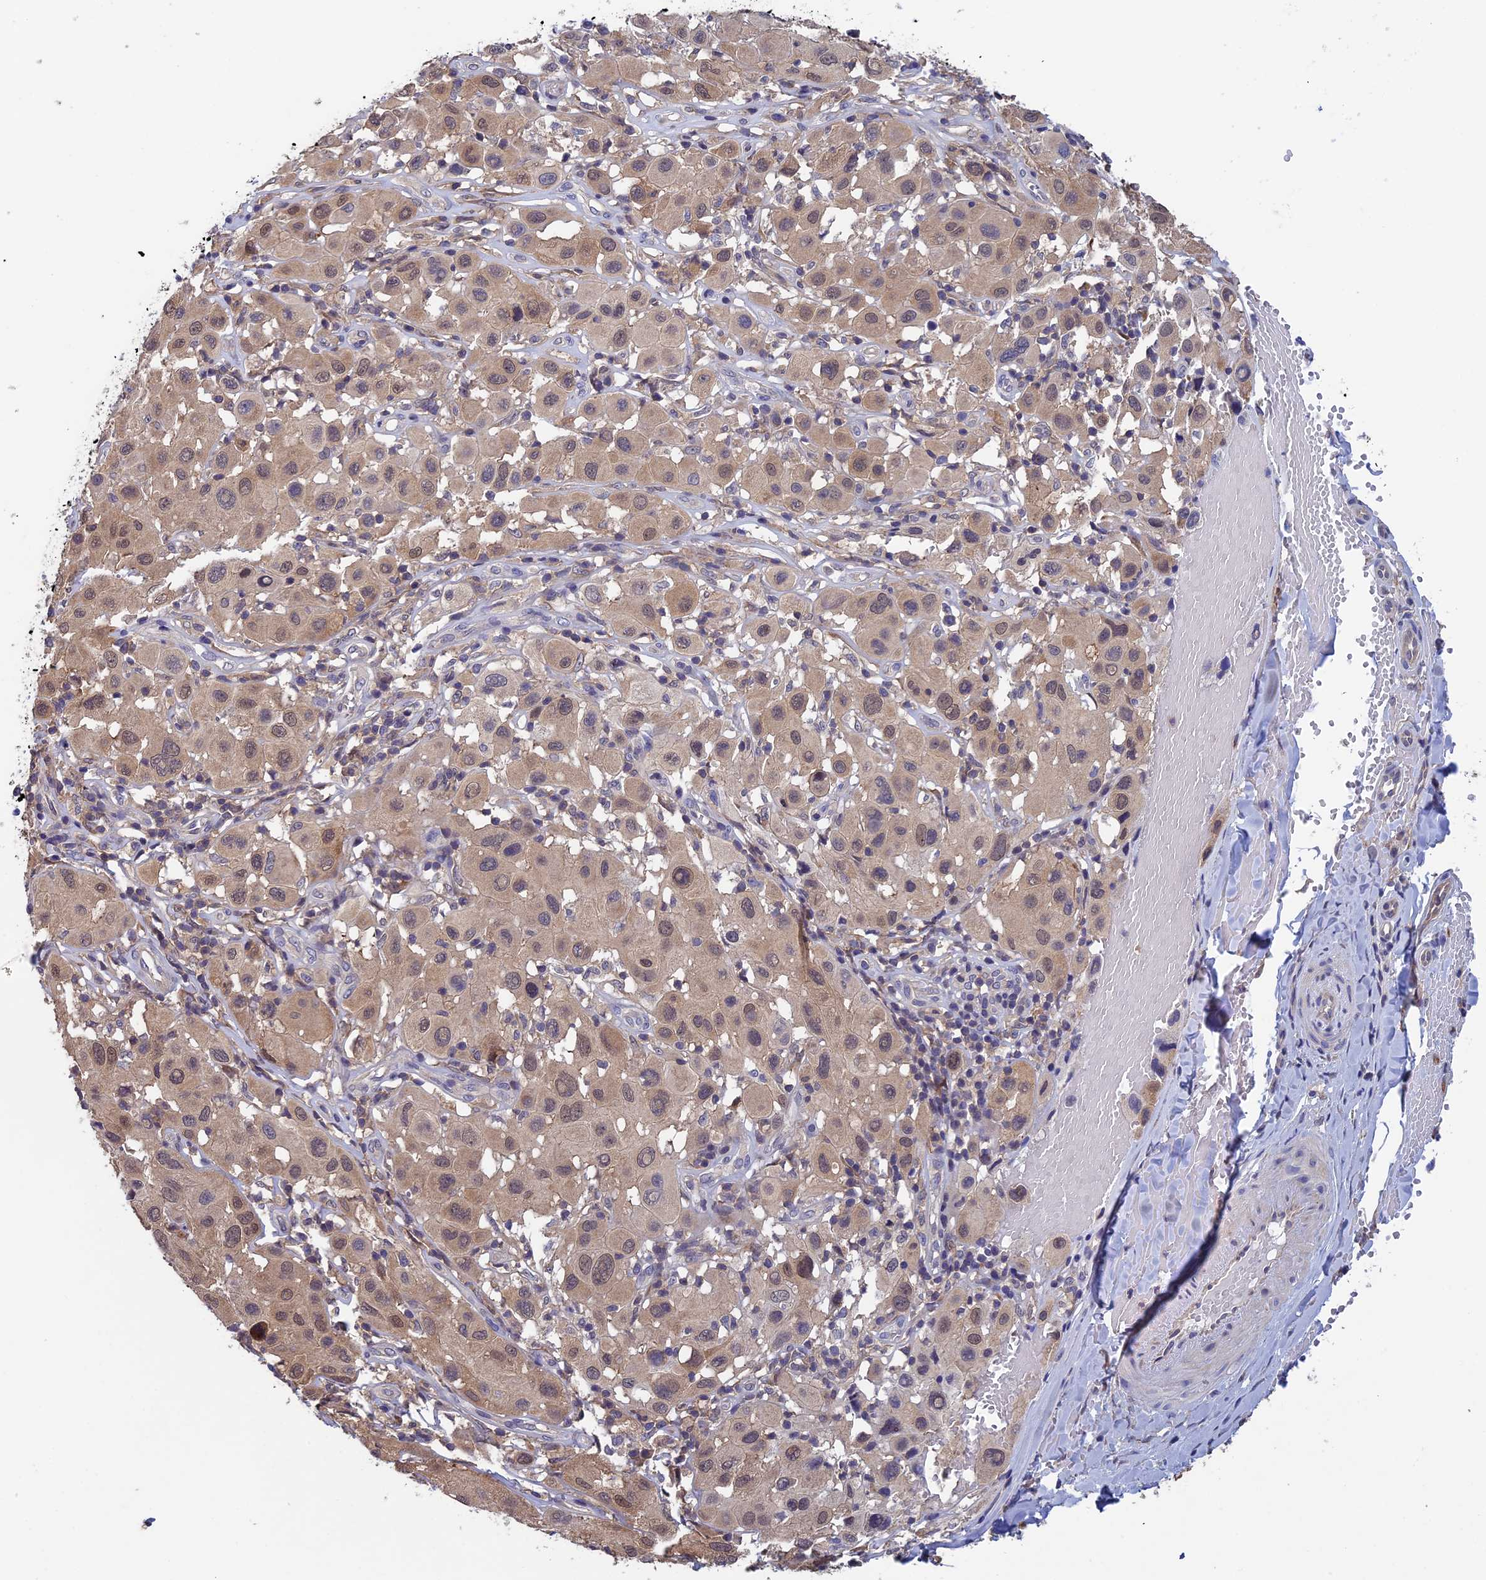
{"staining": {"intensity": "moderate", "quantity": ">75%", "location": "cytoplasmic/membranous,nuclear"}, "tissue": "melanoma", "cell_type": "Tumor cells", "image_type": "cancer", "snomed": [{"axis": "morphology", "description": "Malignant melanoma, Metastatic site"}, {"axis": "topography", "description": "Skin"}], "caption": "This photomicrograph reveals immunohistochemistry staining of human malignant melanoma (metastatic site), with medium moderate cytoplasmic/membranous and nuclear positivity in approximately >75% of tumor cells.", "gene": "LCMT1", "patient": {"sex": "male", "age": 41}}